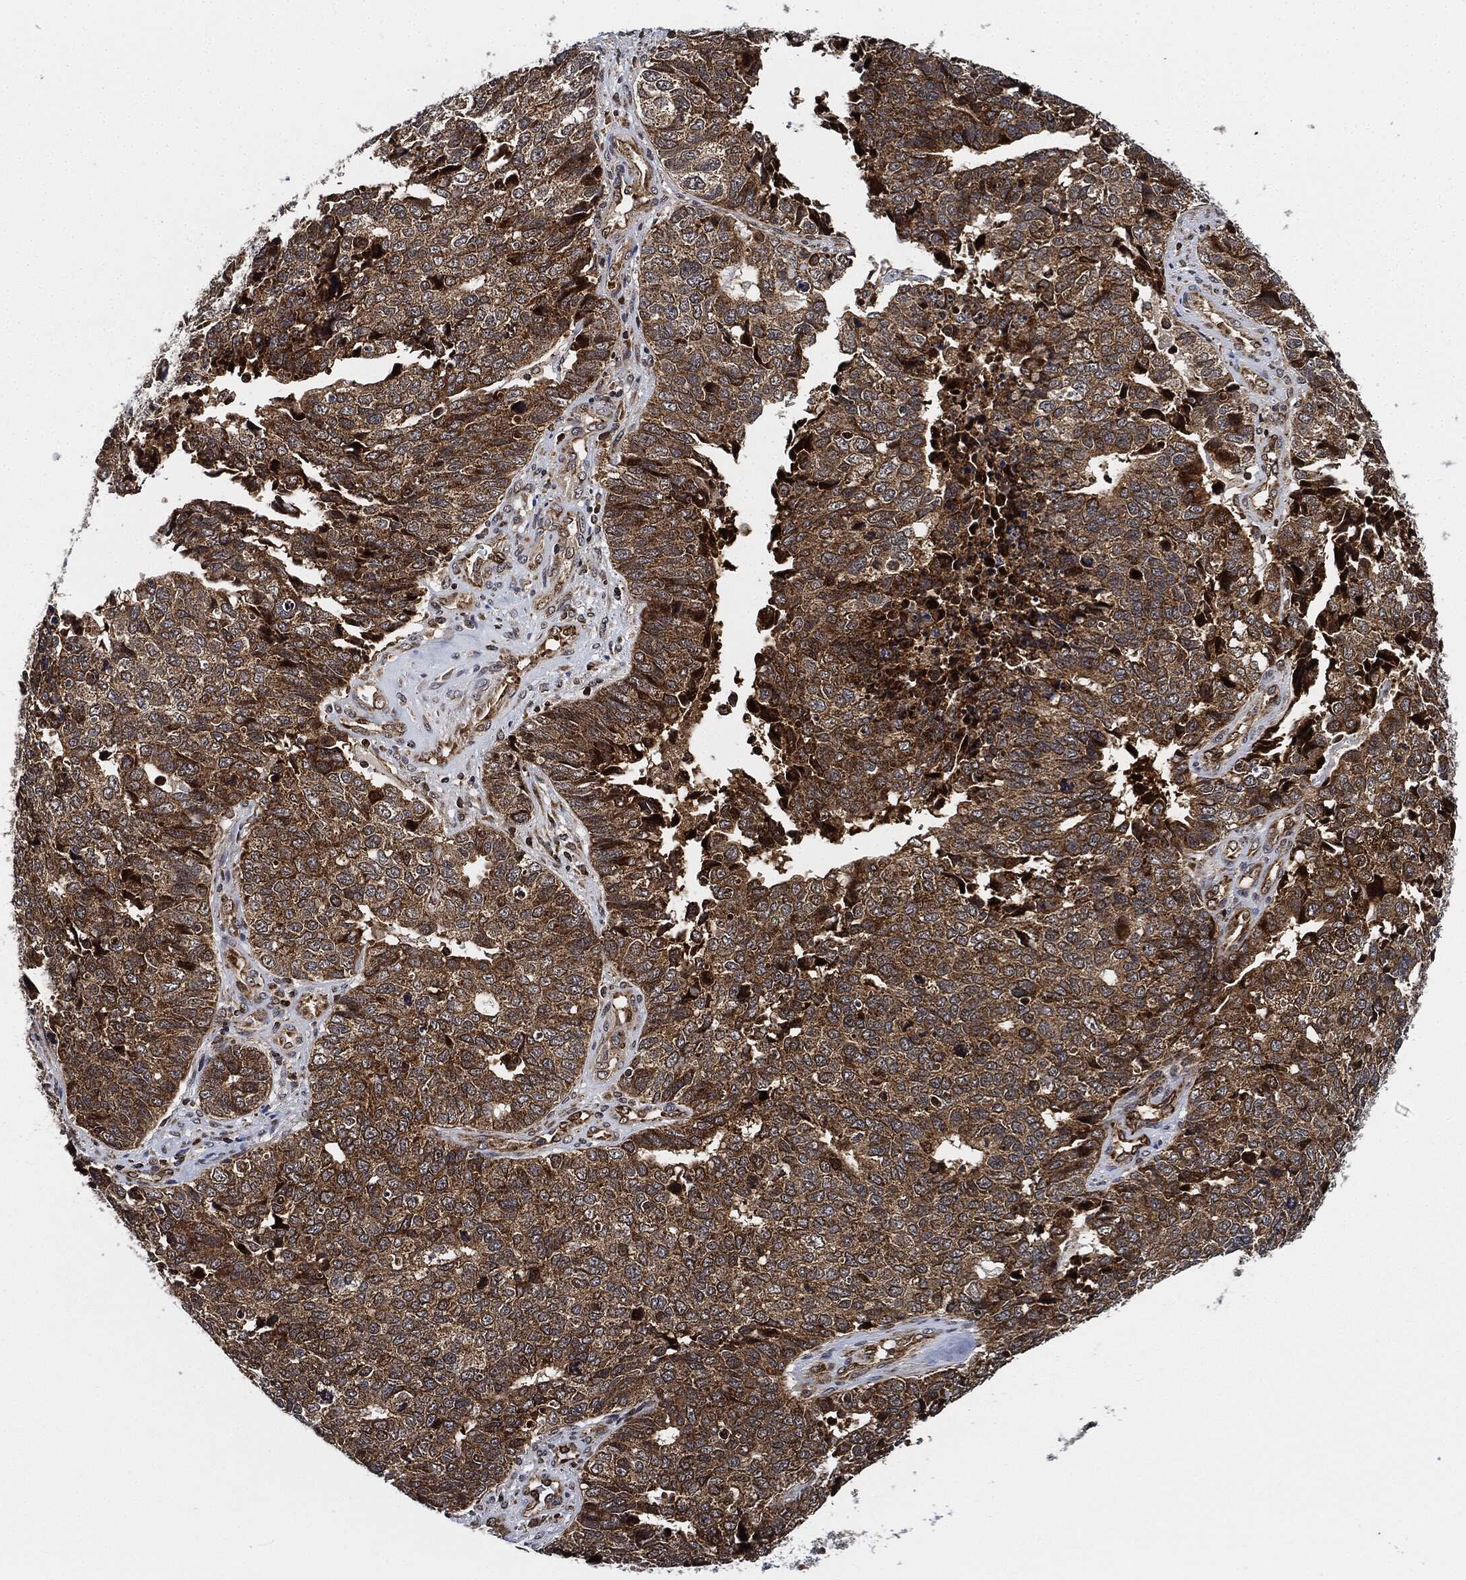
{"staining": {"intensity": "moderate", "quantity": ">75%", "location": "cytoplasmic/membranous"}, "tissue": "cervical cancer", "cell_type": "Tumor cells", "image_type": "cancer", "snomed": [{"axis": "morphology", "description": "Squamous cell carcinoma, NOS"}, {"axis": "topography", "description": "Cervix"}], "caption": "Moderate cytoplasmic/membranous expression is appreciated in approximately >75% of tumor cells in squamous cell carcinoma (cervical). (brown staining indicates protein expression, while blue staining denotes nuclei).", "gene": "RNASEL", "patient": {"sex": "female", "age": 63}}